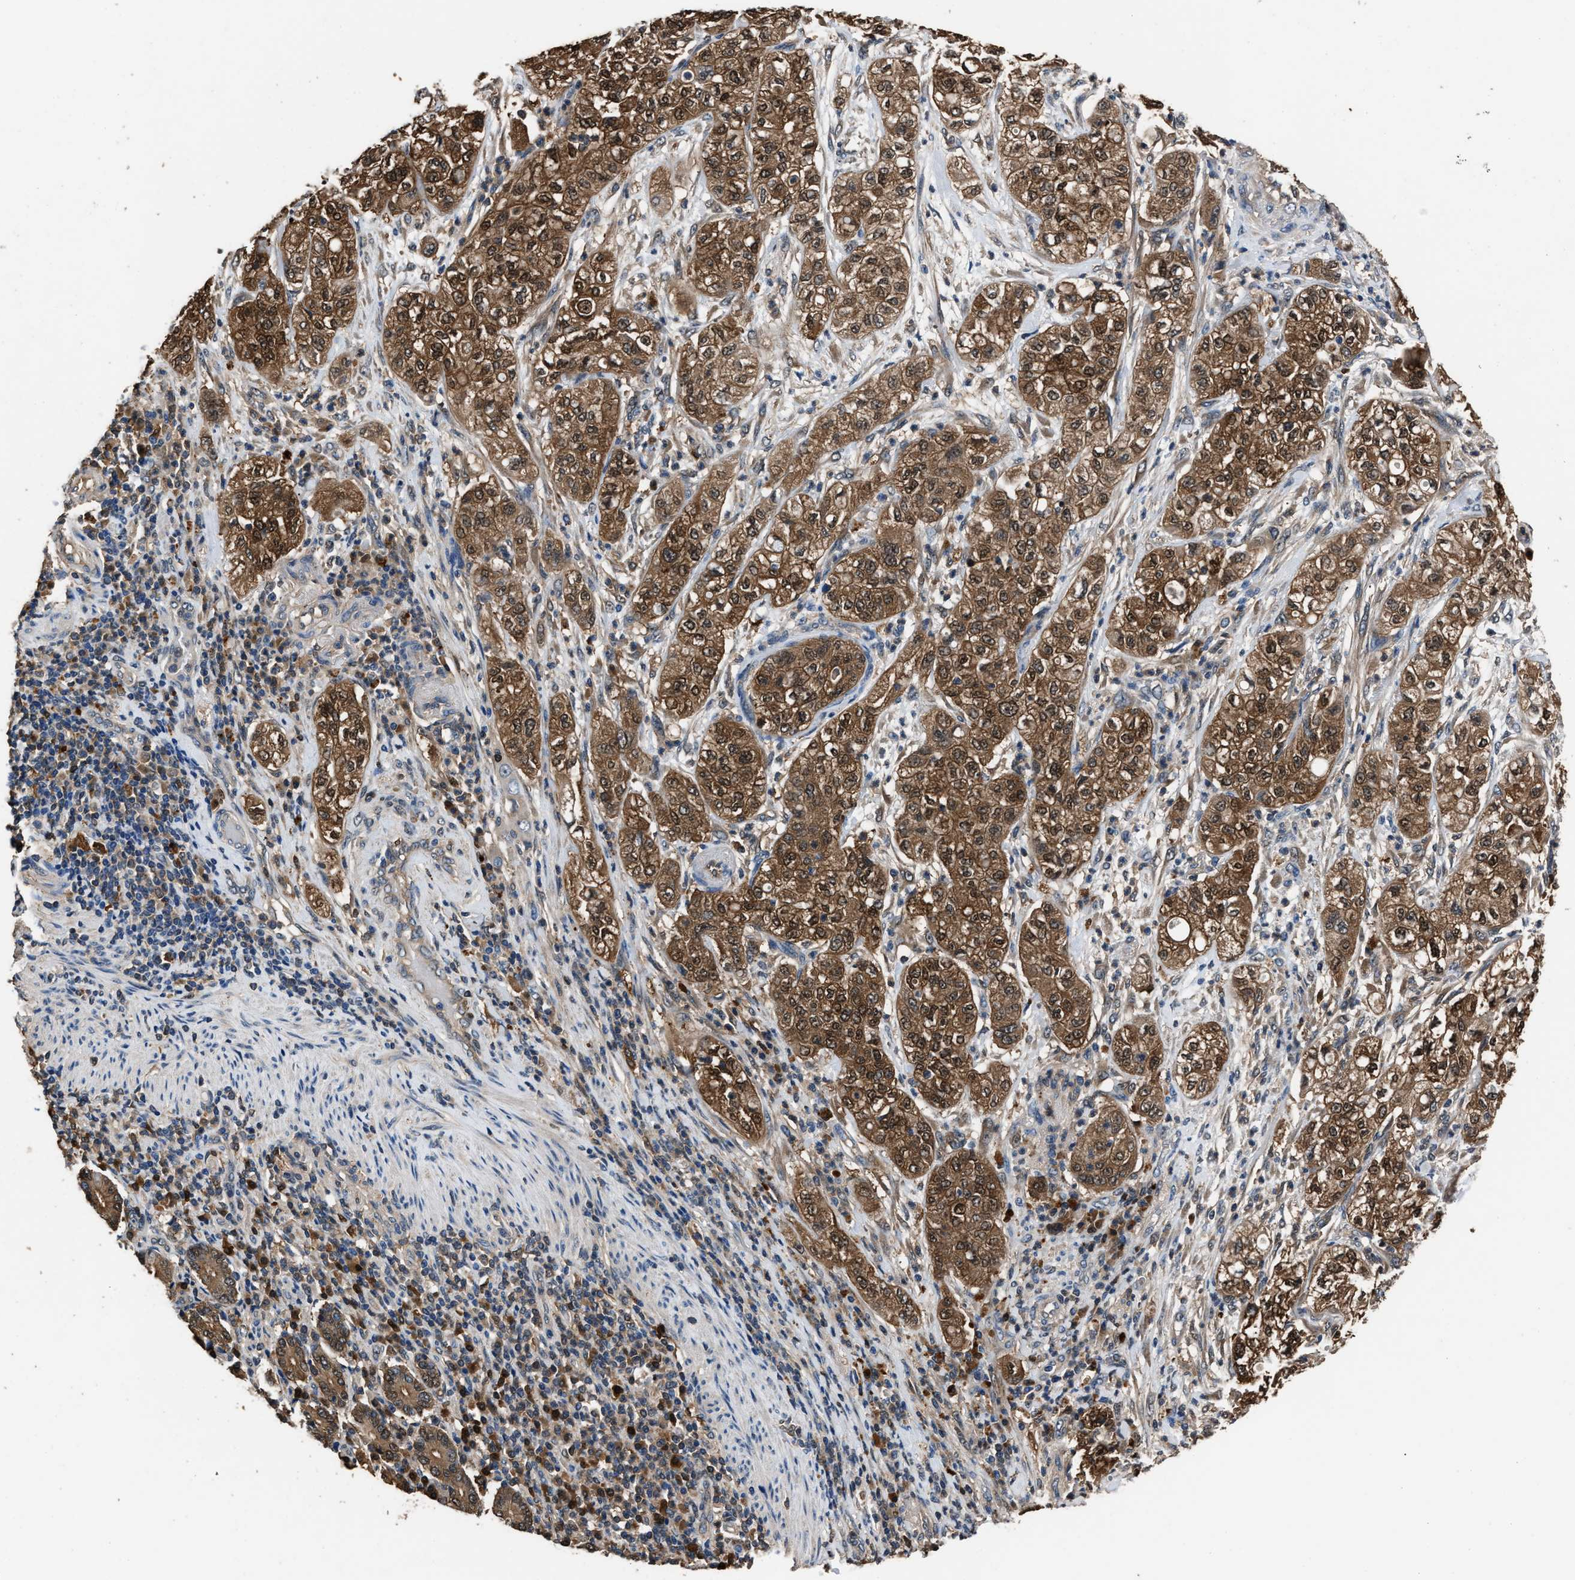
{"staining": {"intensity": "strong", "quantity": ">75%", "location": "cytoplasmic/membranous,nuclear"}, "tissue": "pancreatic cancer", "cell_type": "Tumor cells", "image_type": "cancer", "snomed": [{"axis": "morphology", "description": "Adenocarcinoma, NOS"}, {"axis": "topography", "description": "Pancreas"}], "caption": "The immunohistochemical stain shows strong cytoplasmic/membranous and nuclear expression in tumor cells of pancreatic adenocarcinoma tissue.", "gene": "GSTP1", "patient": {"sex": "female", "age": 78}}